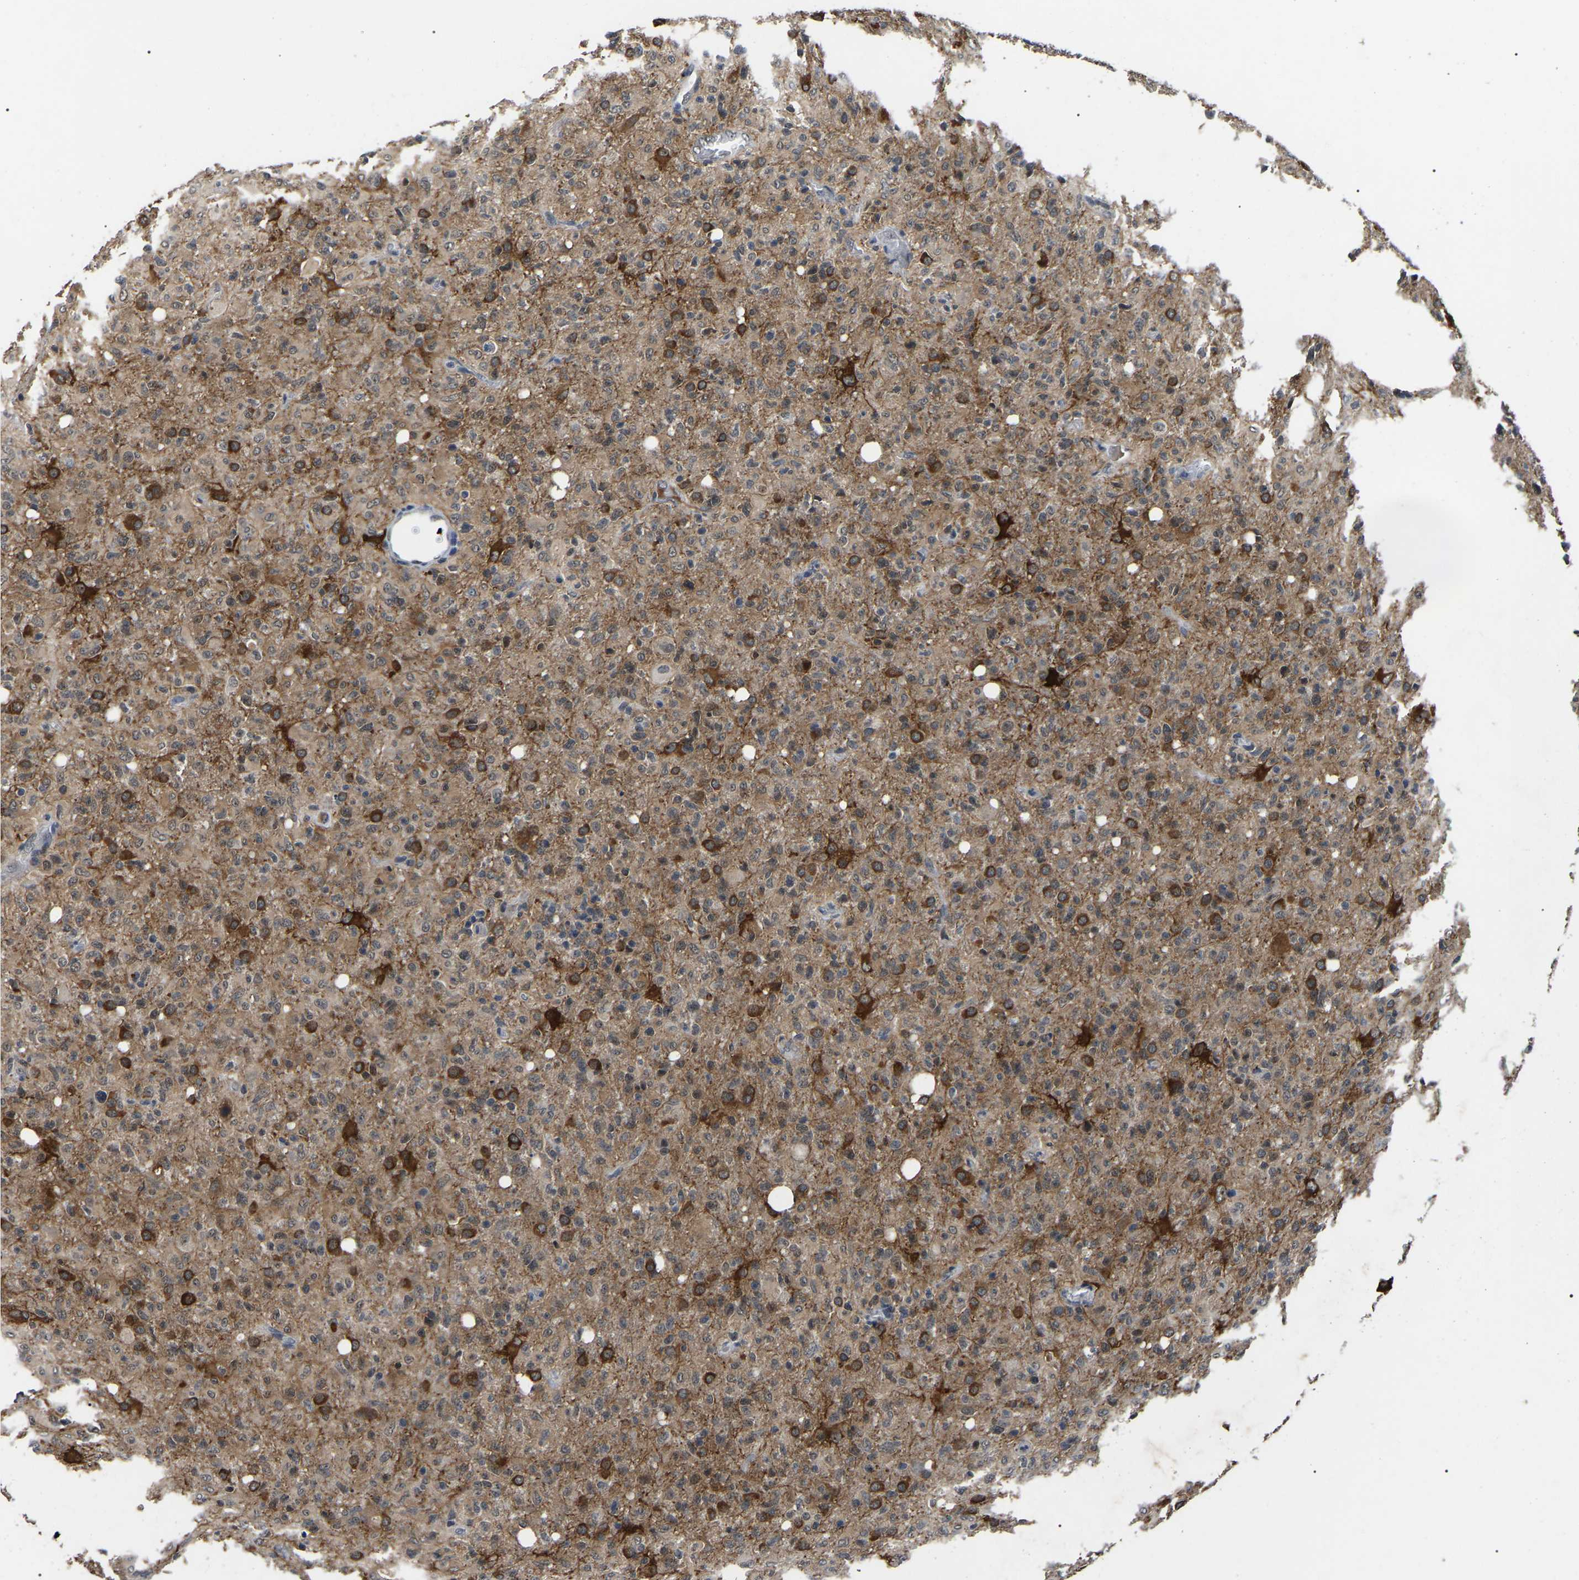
{"staining": {"intensity": "moderate", "quantity": ">75%", "location": "cytoplasmic/membranous"}, "tissue": "glioma", "cell_type": "Tumor cells", "image_type": "cancer", "snomed": [{"axis": "morphology", "description": "Glioma, malignant, High grade"}, {"axis": "topography", "description": "Brain"}], "caption": "Immunohistochemical staining of glioma exhibits medium levels of moderate cytoplasmic/membranous protein expression in about >75% of tumor cells.", "gene": "PPM1E", "patient": {"sex": "female", "age": 57}}